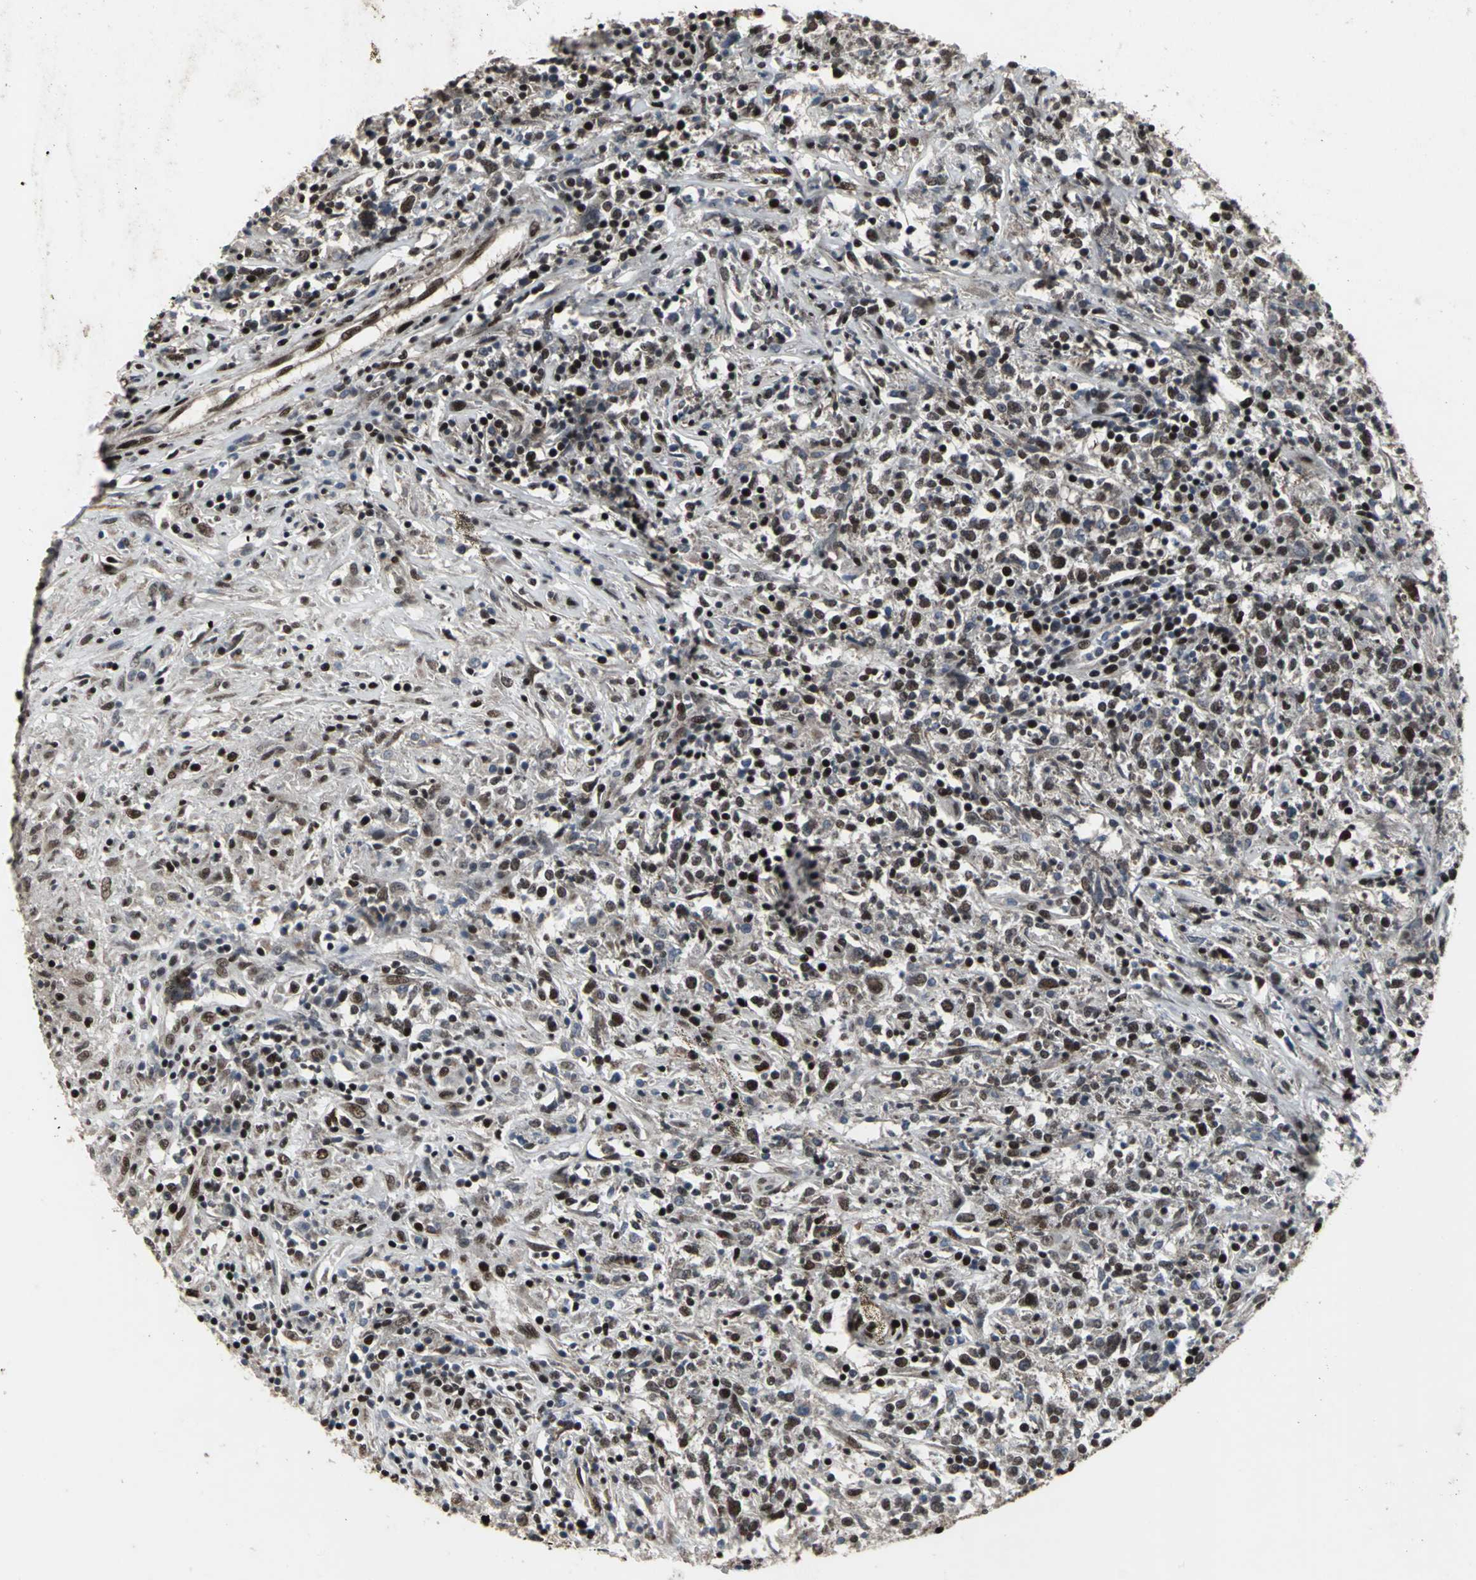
{"staining": {"intensity": "strong", "quantity": ">75%", "location": "nuclear"}, "tissue": "lymphoma", "cell_type": "Tumor cells", "image_type": "cancer", "snomed": [{"axis": "morphology", "description": "Malignant lymphoma, non-Hodgkin's type, High grade"}, {"axis": "topography", "description": "Lymph node"}], "caption": "DAB immunohistochemical staining of human lymphoma exhibits strong nuclear protein positivity in approximately >75% of tumor cells. (Stains: DAB in brown, nuclei in blue, Microscopy: brightfield microscopy at high magnification).", "gene": "SRF", "patient": {"sex": "female", "age": 84}}